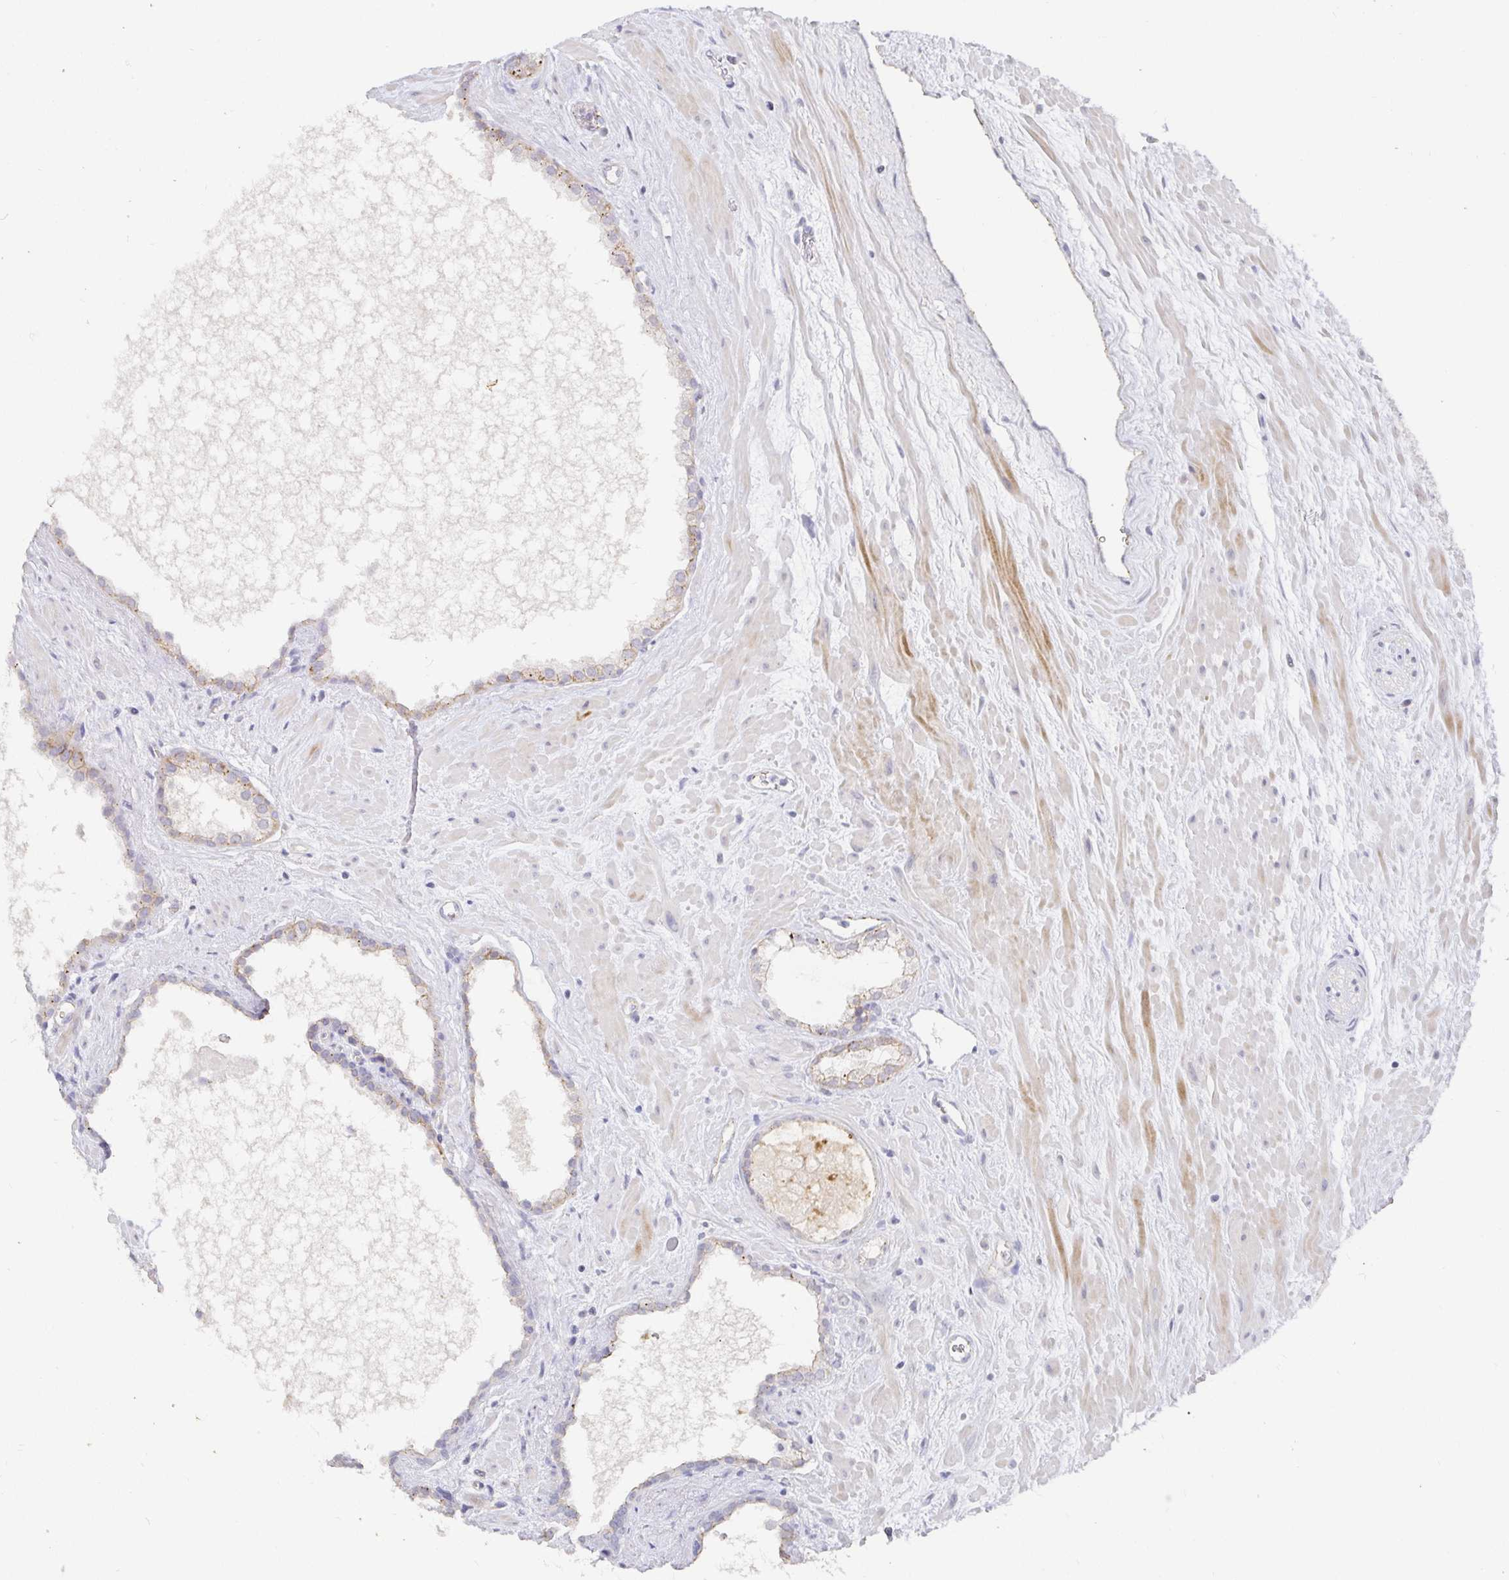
{"staining": {"intensity": "negative", "quantity": "none", "location": "none"}, "tissue": "prostate cancer", "cell_type": "Tumor cells", "image_type": "cancer", "snomed": [{"axis": "morphology", "description": "Adenocarcinoma, Low grade"}, {"axis": "topography", "description": "Prostate"}], "caption": "A high-resolution micrograph shows immunohistochemistry (IHC) staining of prostate cancer, which exhibits no significant positivity in tumor cells. (Brightfield microscopy of DAB (3,3'-diaminobenzidine) IHC at high magnification).", "gene": "PDX1", "patient": {"sex": "male", "age": 62}}